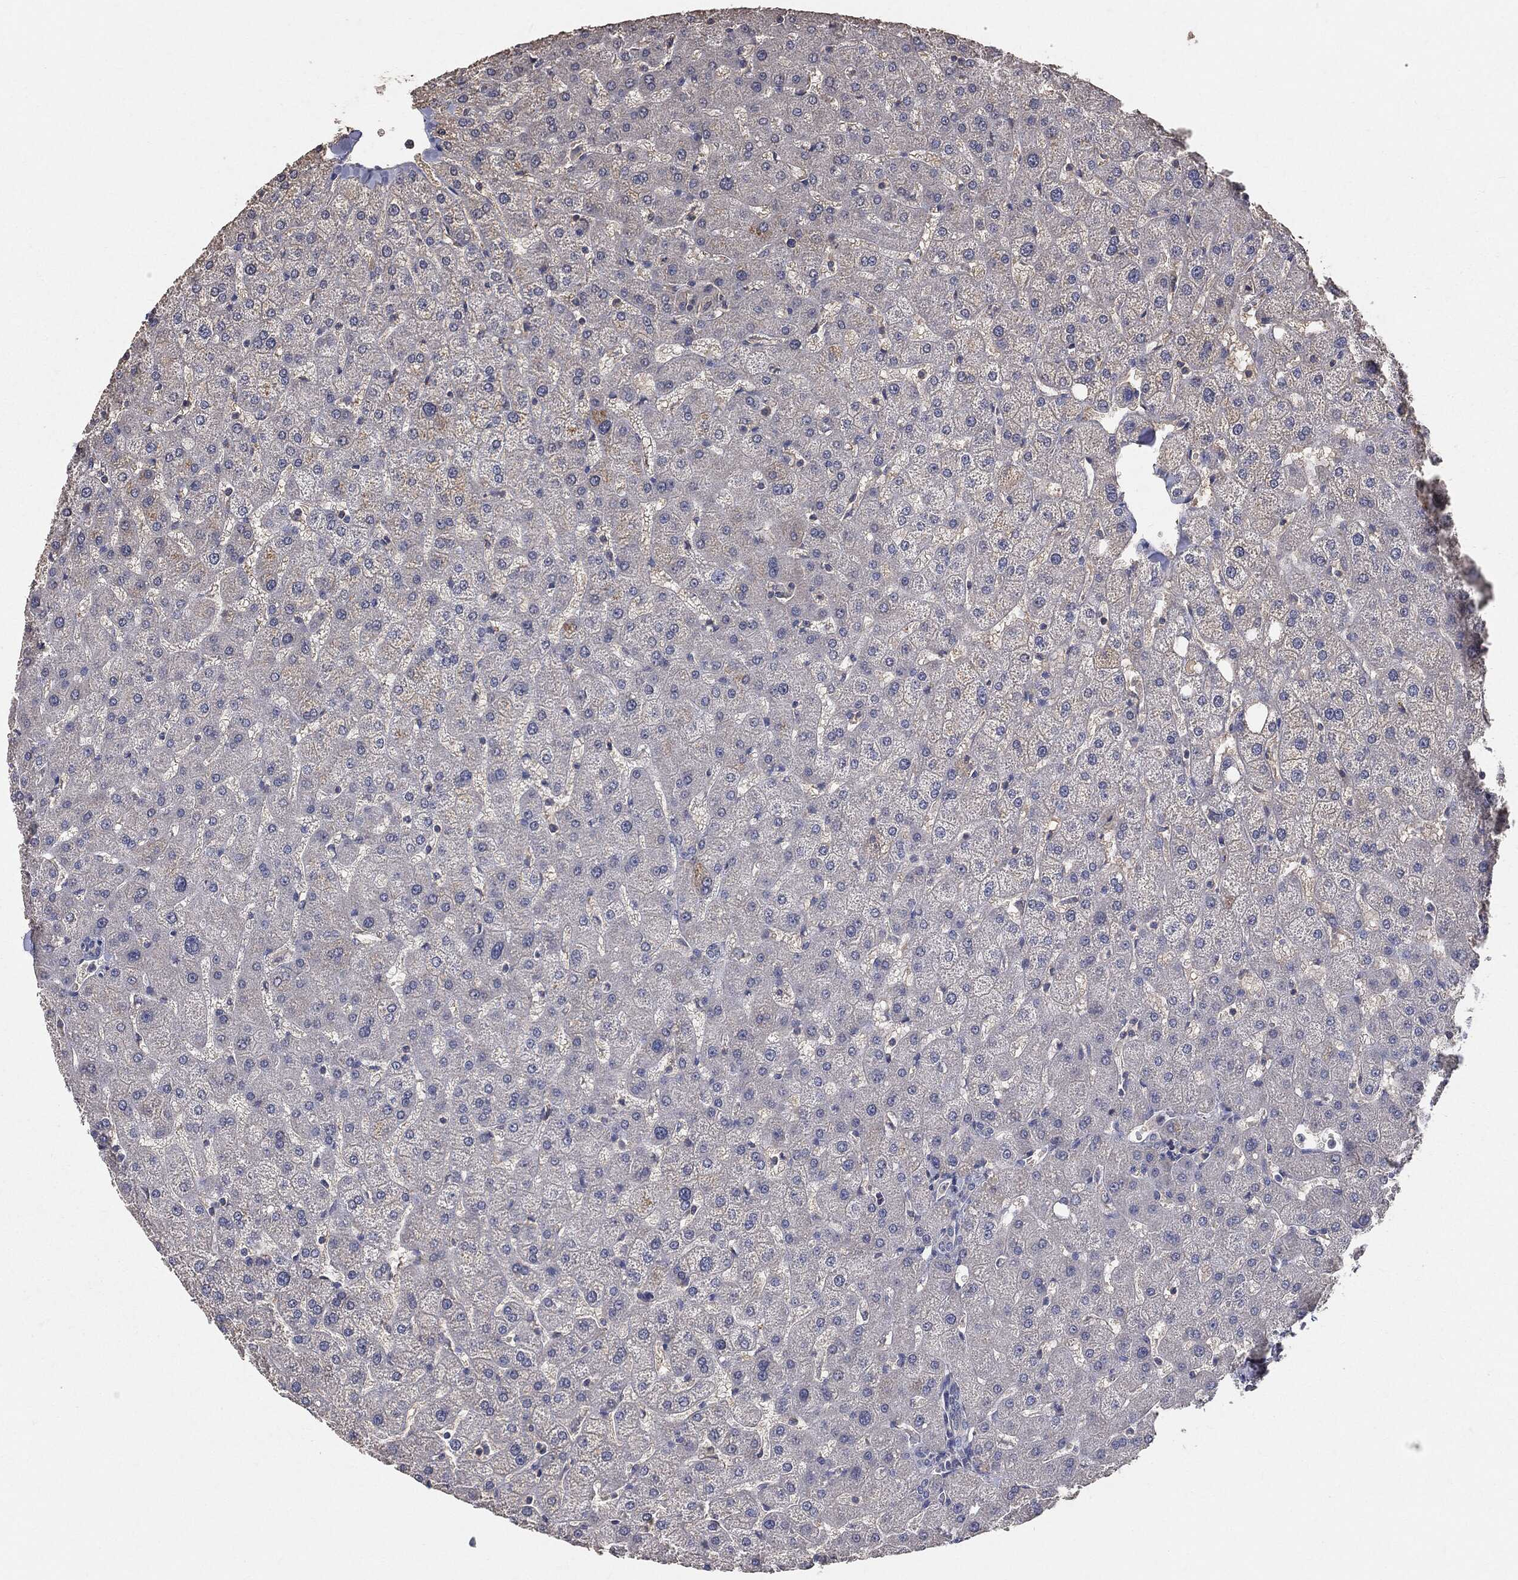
{"staining": {"intensity": "negative", "quantity": "none", "location": "none"}, "tissue": "liver", "cell_type": "Cholangiocytes", "image_type": "normal", "snomed": [{"axis": "morphology", "description": "Normal tissue, NOS"}, {"axis": "topography", "description": "Liver"}], "caption": "Immunohistochemical staining of unremarkable human liver demonstrates no significant staining in cholangiocytes.", "gene": "SNAP25", "patient": {"sex": "female", "age": 50}}